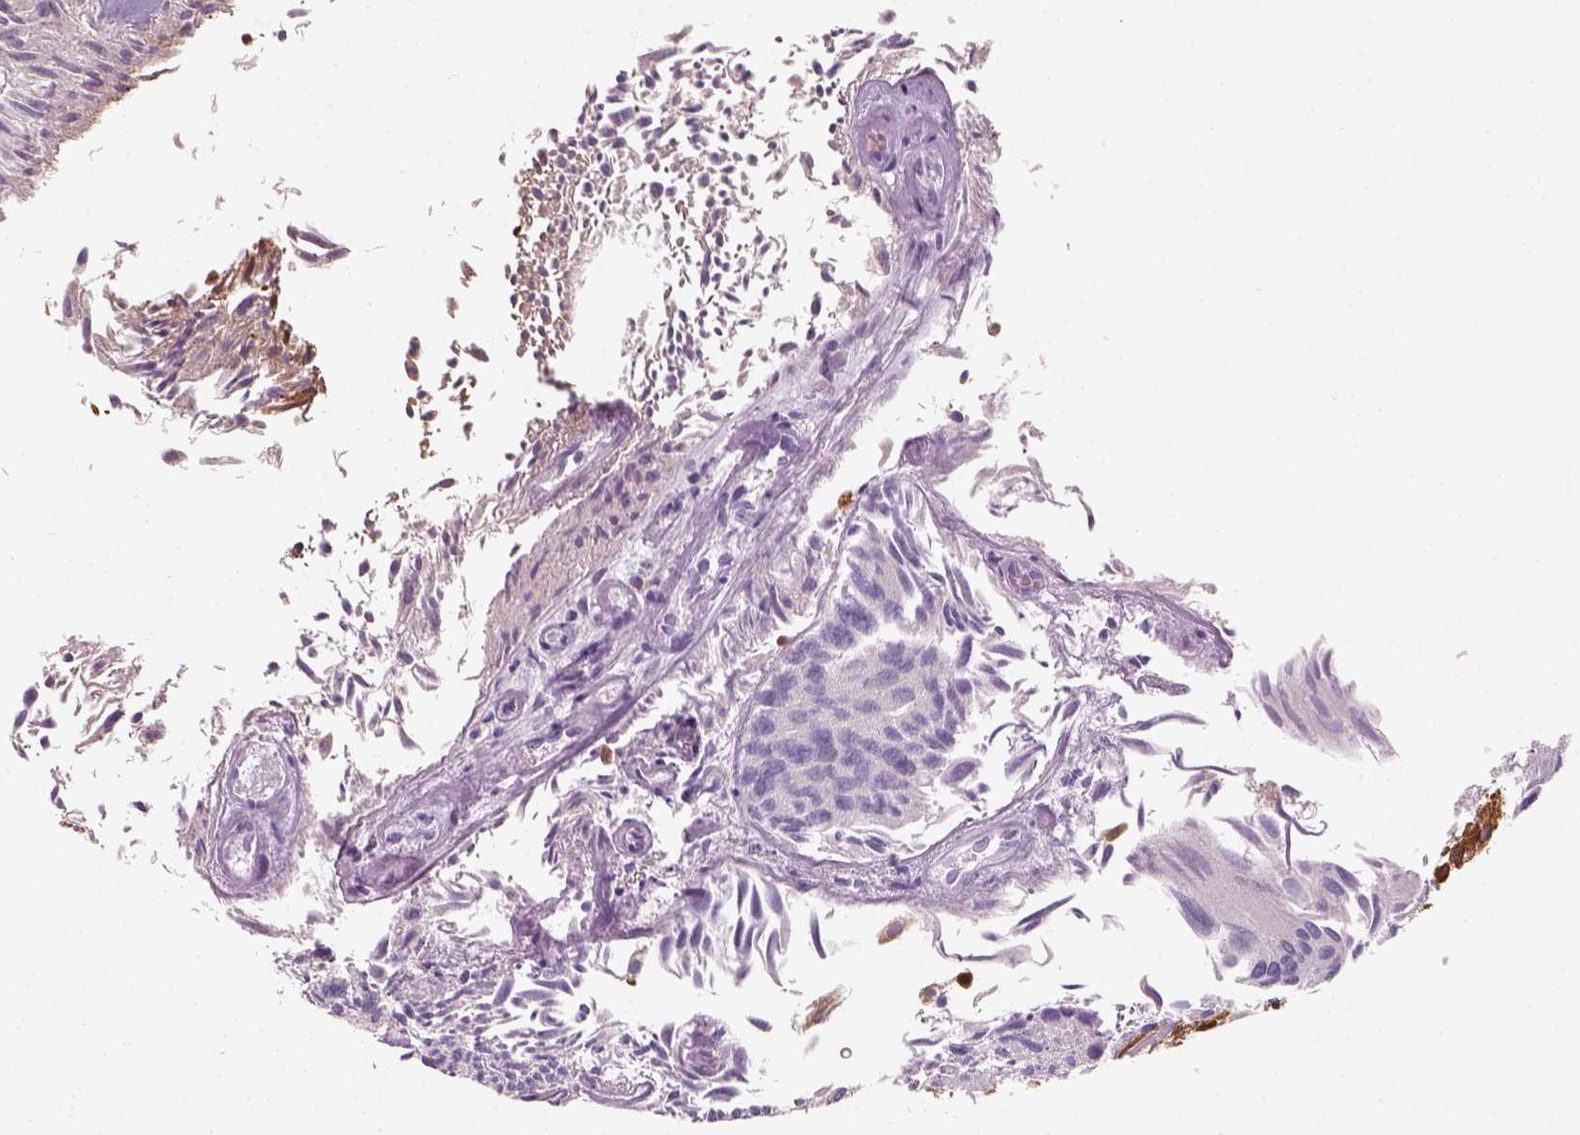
{"staining": {"intensity": "moderate", "quantity": "25%-75%", "location": "cytoplasmic/membranous"}, "tissue": "urothelial cancer", "cell_type": "Tumor cells", "image_type": "cancer", "snomed": [{"axis": "morphology", "description": "Urothelial carcinoma, Low grade"}, {"axis": "topography", "description": "Urinary bladder"}], "caption": "Protein positivity by immunohistochemistry (IHC) reveals moderate cytoplasmic/membranous positivity in approximately 25%-75% of tumor cells in urothelial carcinoma (low-grade).", "gene": "SQSTM1", "patient": {"sex": "female", "age": 87}}